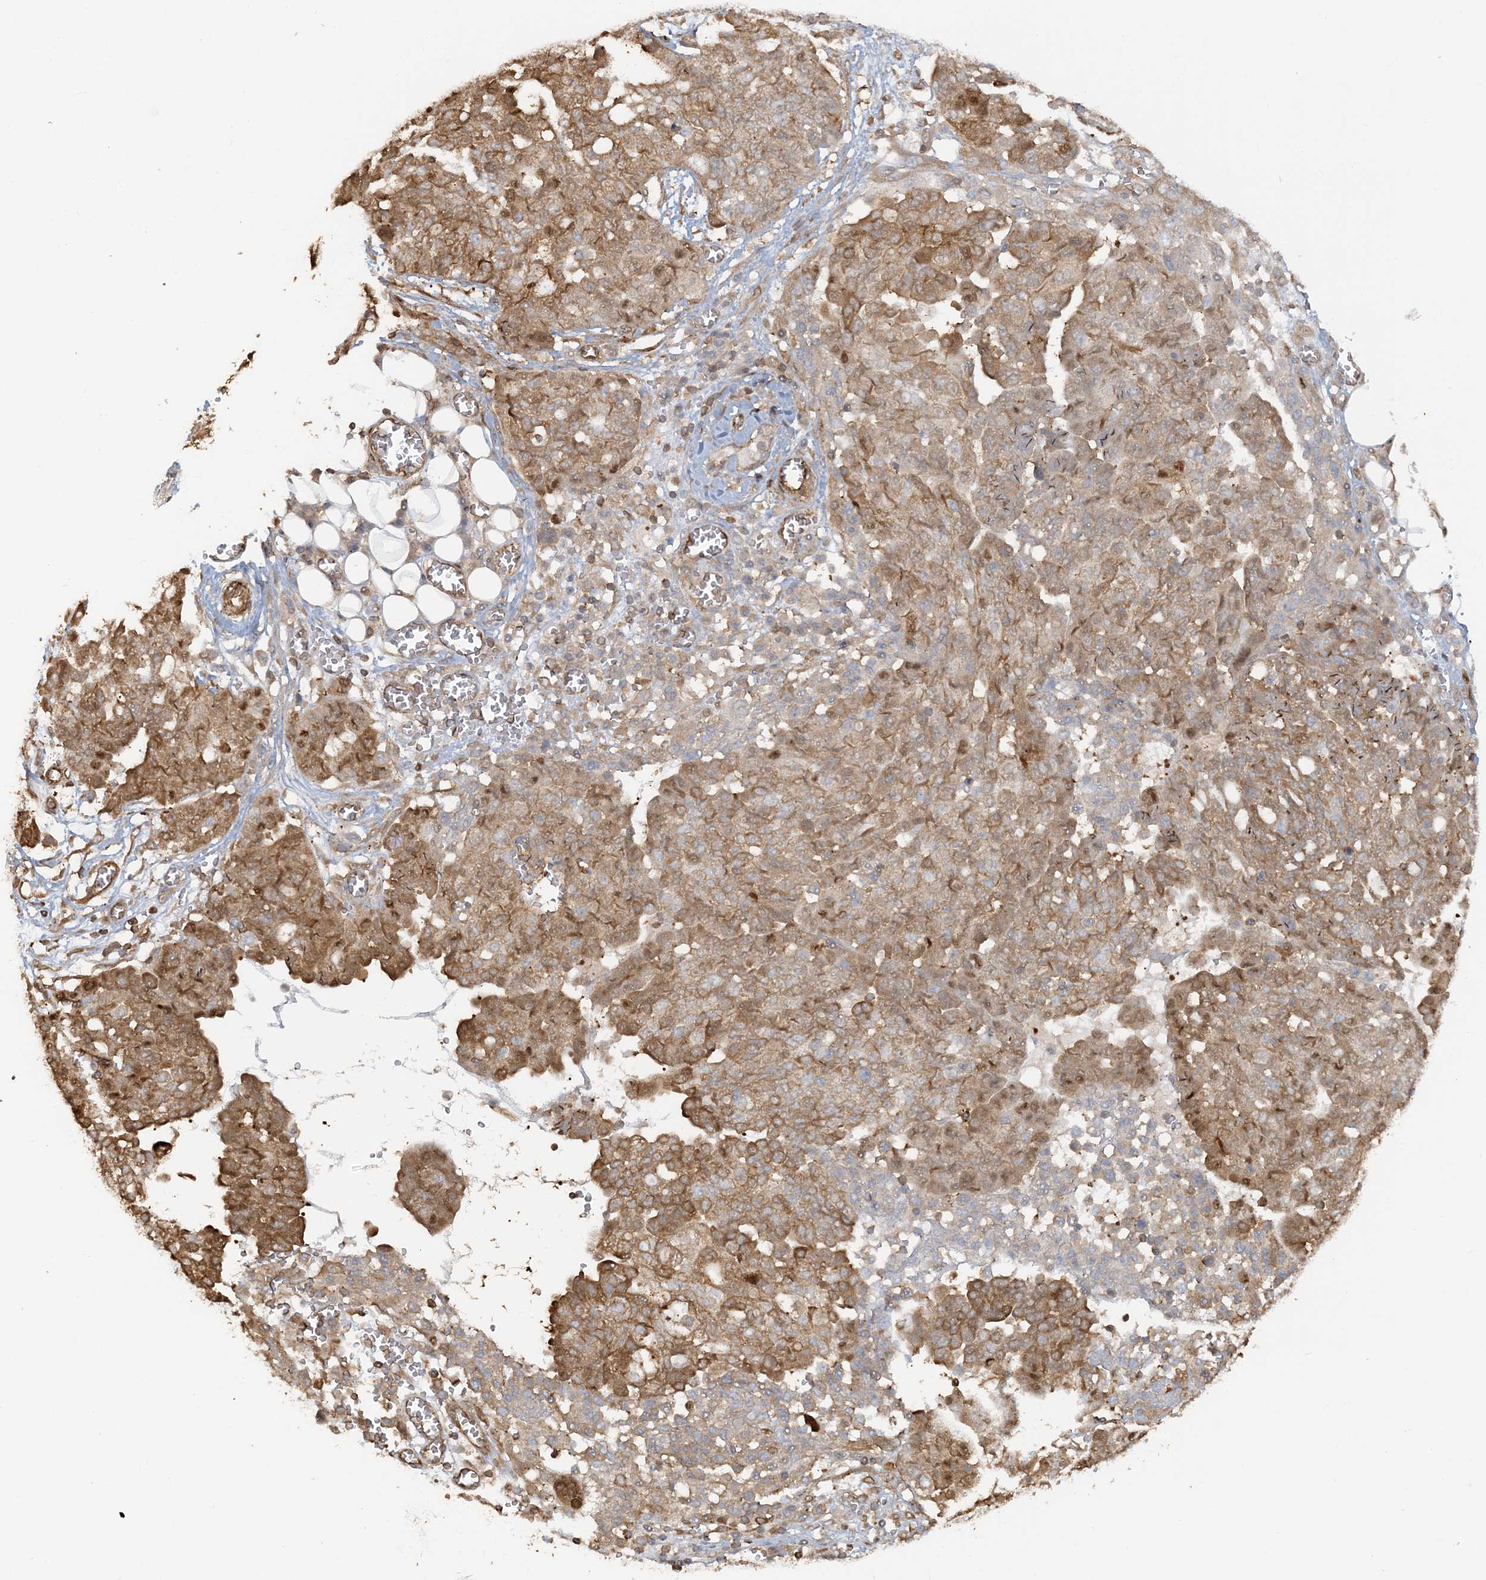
{"staining": {"intensity": "moderate", "quantity": ">75%", "location": "cytoplasmic/membranous"}, "tissue": "ovarian cancer", "cell_type": "Tumor cells", "image_type": "cancer", "snomed": [{"axis": "morphology", "description": "Cystadenocarcinoma, serous, NOS"}, {"axis": "topography", "description": "Soft tissue"}, {"axis": "topography", "description": "Ovary"}], "caption": "Immunohistochemistry (IHC) of human ovarian cancer (serous cystadenocarcinoma) demonstrates medium levels of moderate cytoplasmic/membranous expression in about >75% of tumor cells. The protein is shown in brown color, while the nuclei are stained blue.", "gene": "DSTN", "patient": {"sex": "female", "age": 57}}